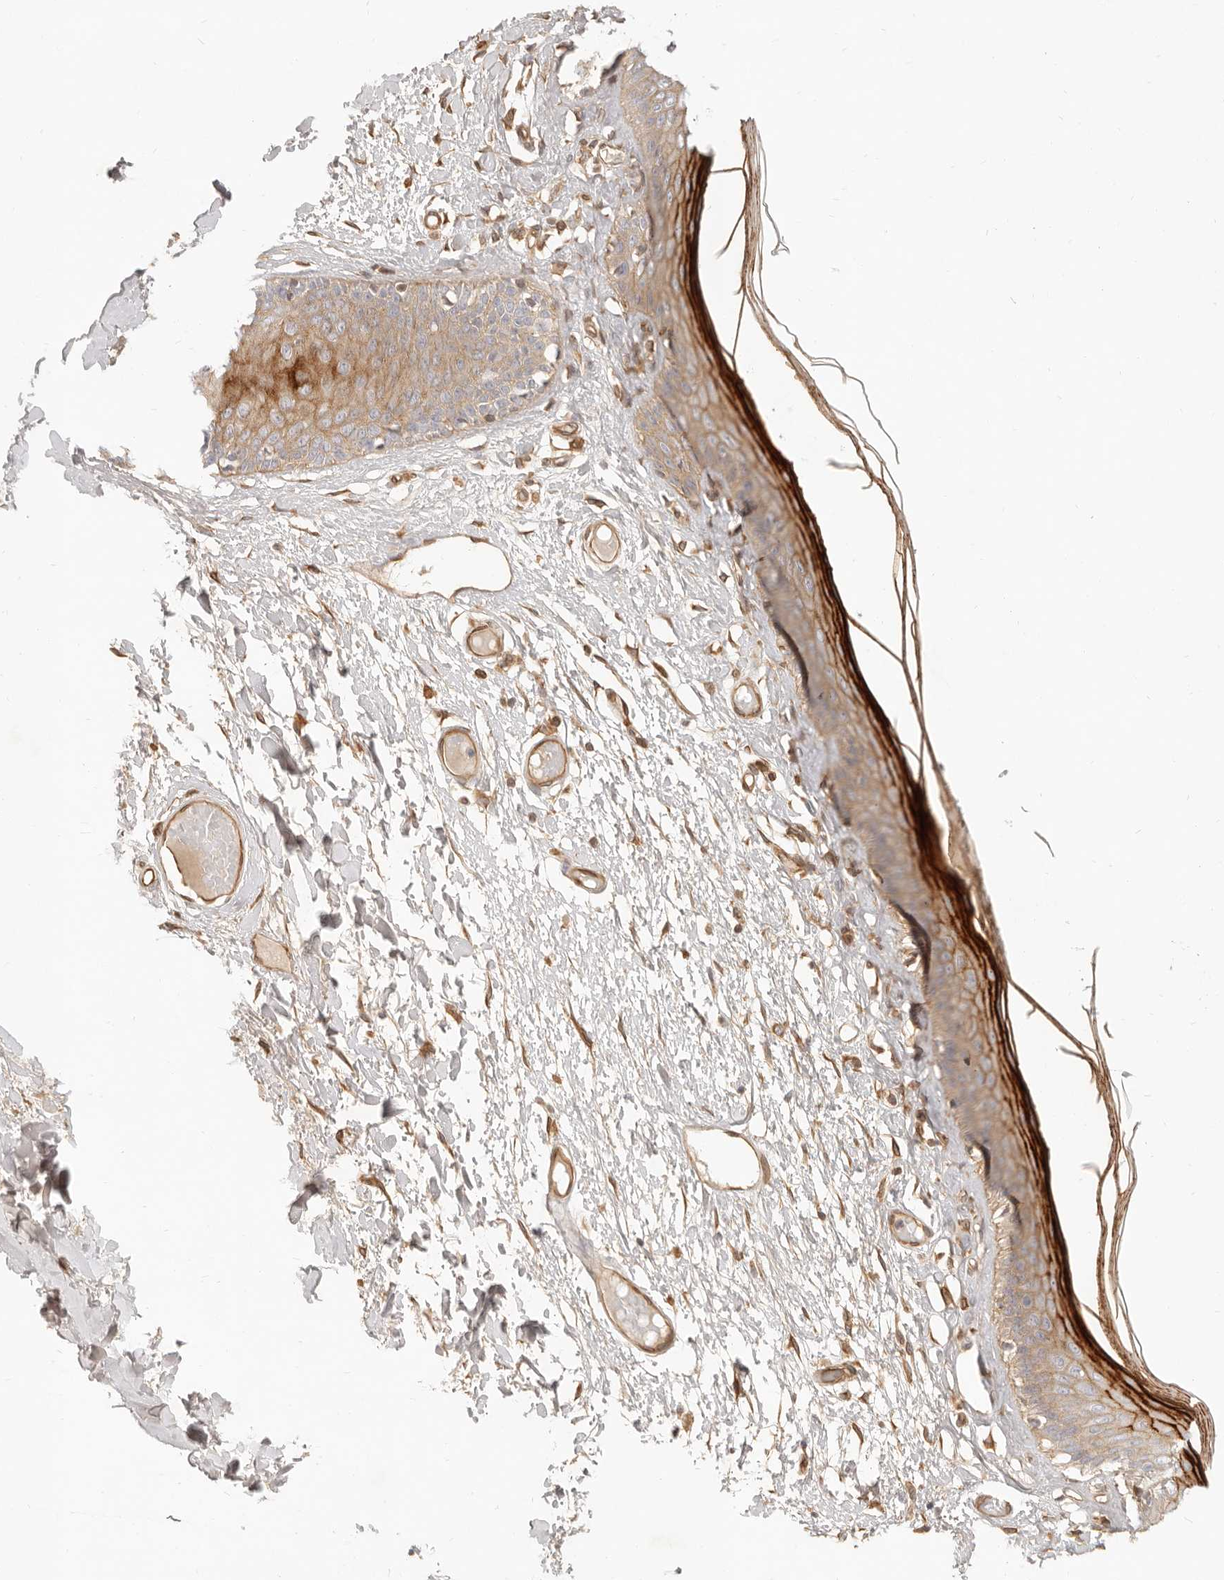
{"staining": {"intensity": "strong", "quantity": ">75%", "location": "cytoplasmic/membranous"}, "tissue": "skin", "cell_type": "Epidermal cells", "image_type": "normal", "snomed": [{"axis": "morphology", "description": "Normal tissue, NOS"}, {"axis": "topography", "description": "Vulva"}], "caption": "IHC of normal skin reveals high levels of strong cytoplasmic/membranous positivity in about >75% of epidermal cells.", "gene": "UFSP1", "patient": {"sex": "female", "age": 73}}